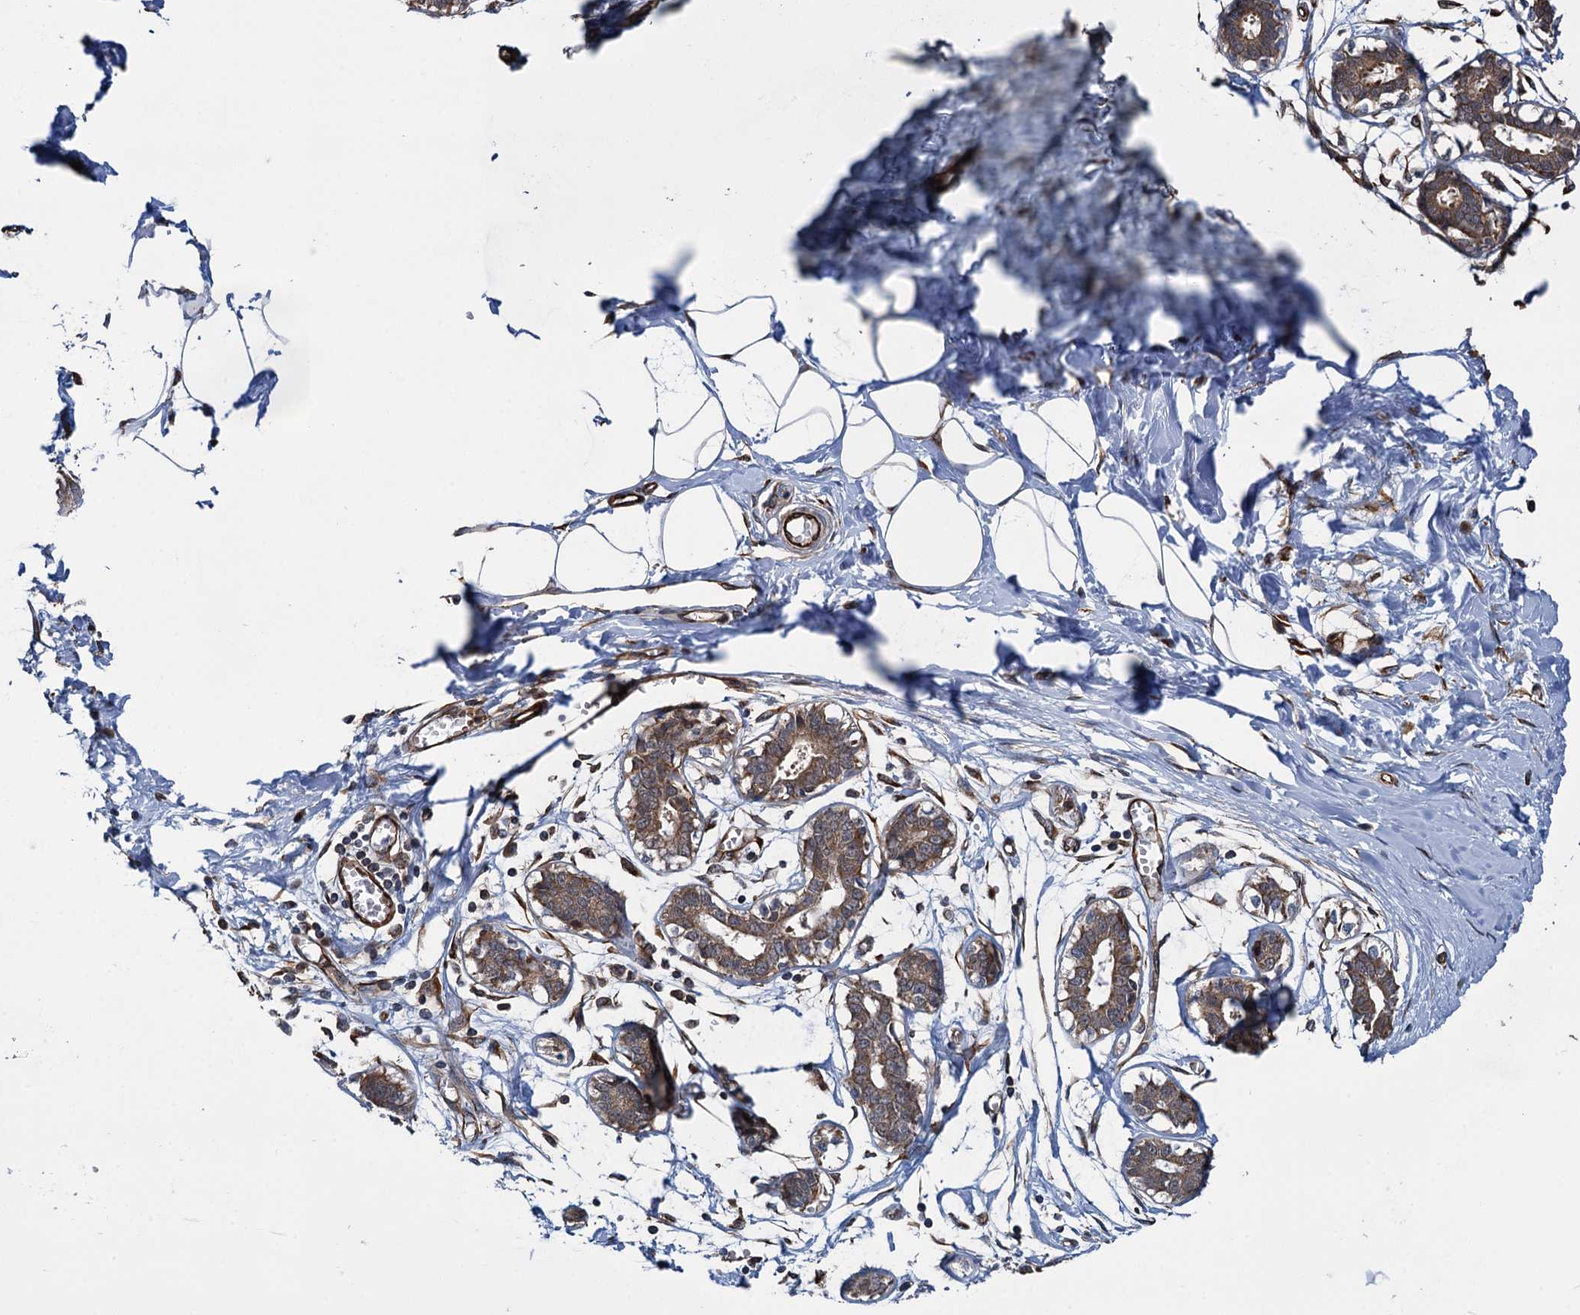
{"staining": {"intensity": "negative", "quantity": "none", "location": "none"}, "tissue": "breast", "cell_type": "Adipocytes", "image_type": "normal", "snomed": [{"axis": "morphology", "description": "Normal tissue, NOS"}, {"axis": "topography", "description": "Breast"}], "caption": "Immunohistochemistry of normal human breast reveals no positivity in adipocytes.", "gene": "ZFYVE19", "patient": {"sex": "female", "age": 27}}